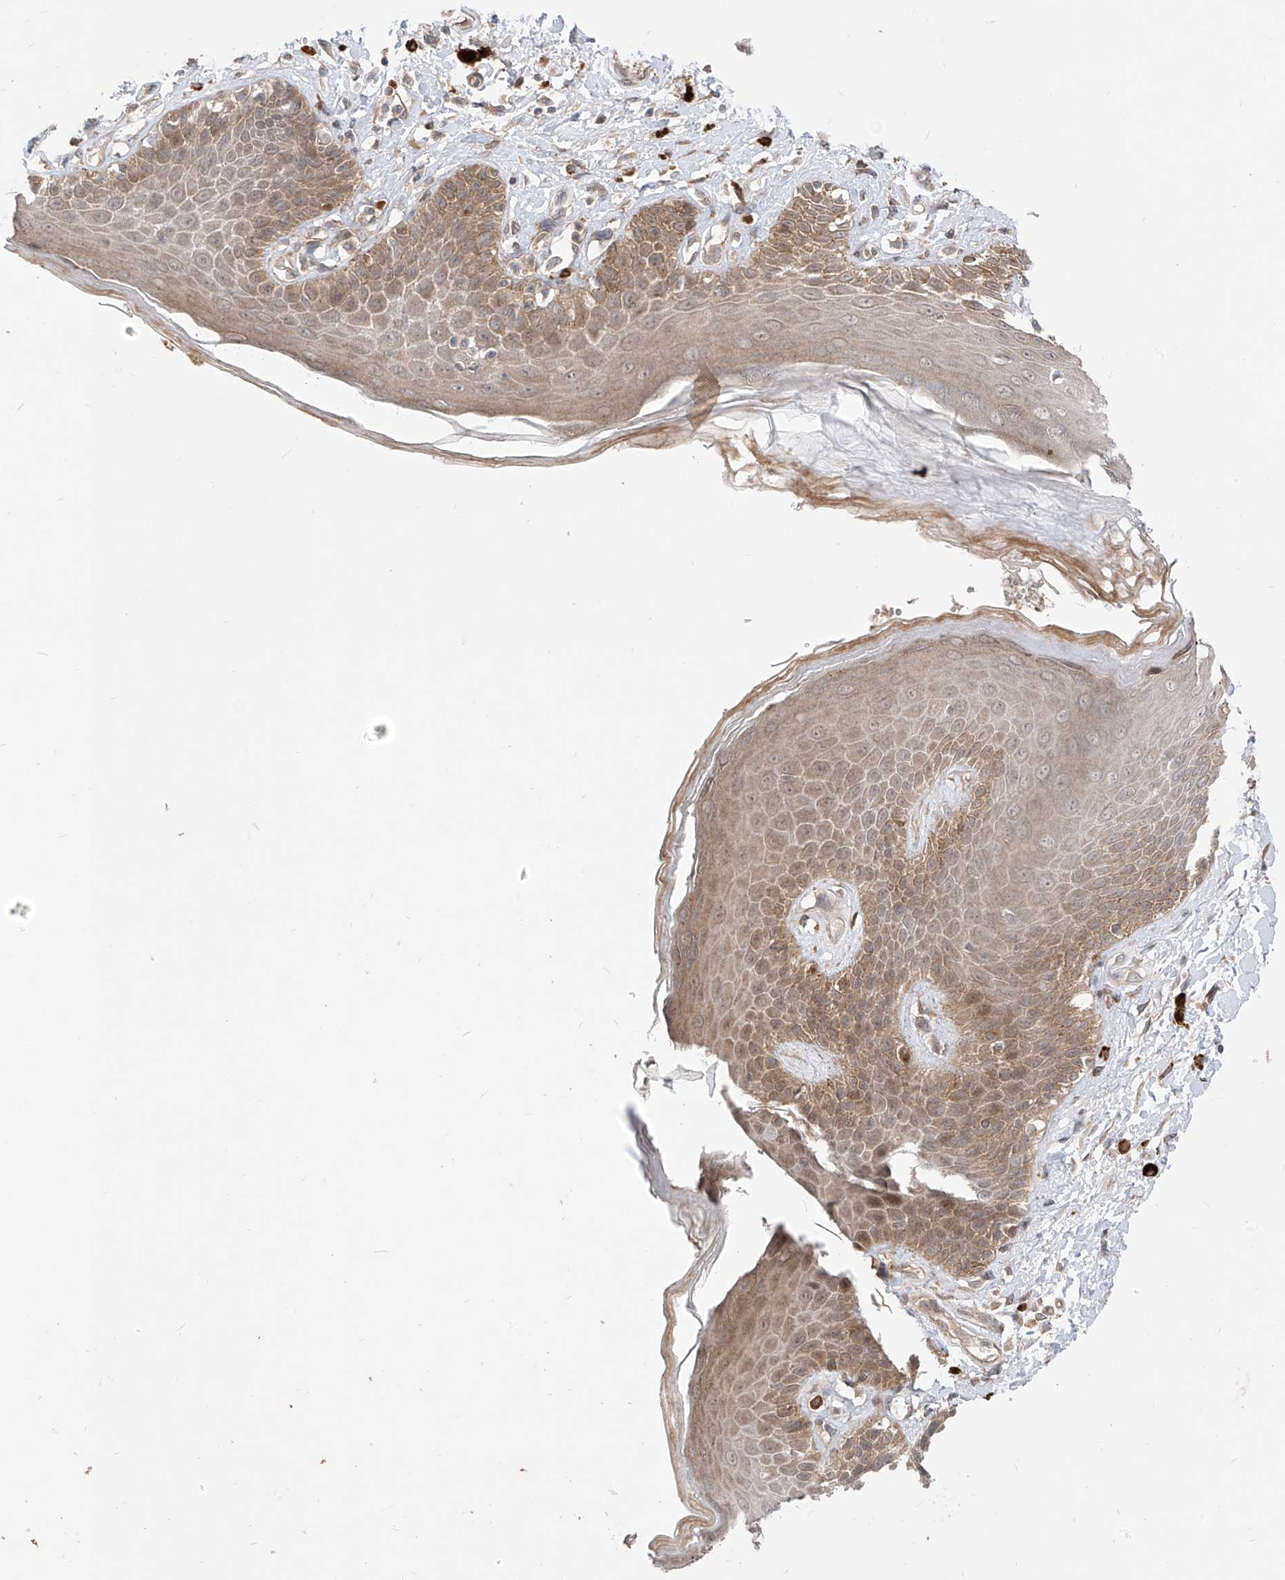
{"staining": {"intensity": "moderate", "quantity": ">75%", "location": "cytoplasmic/membranous"}, "tissue": "skin", "cell_type": "Epidermal cells", "image_type": "normal", "snomed": [{"axis": "morphology", "description": "Normal tissue, NOS"}, {"axis": "topography", "description": "Anal"}], "caption": "Immunohistochemical staining of benign human skin reveals moderate cytoplasmic/membranous protein positivity in about >75% of epidermal cells. Immunohistochemistry (ihc) stains the protein of interest in brown and the nuclei are stained blue.", "gene": "MTUS2", "patient": {"sex": "female", "age": 78}}